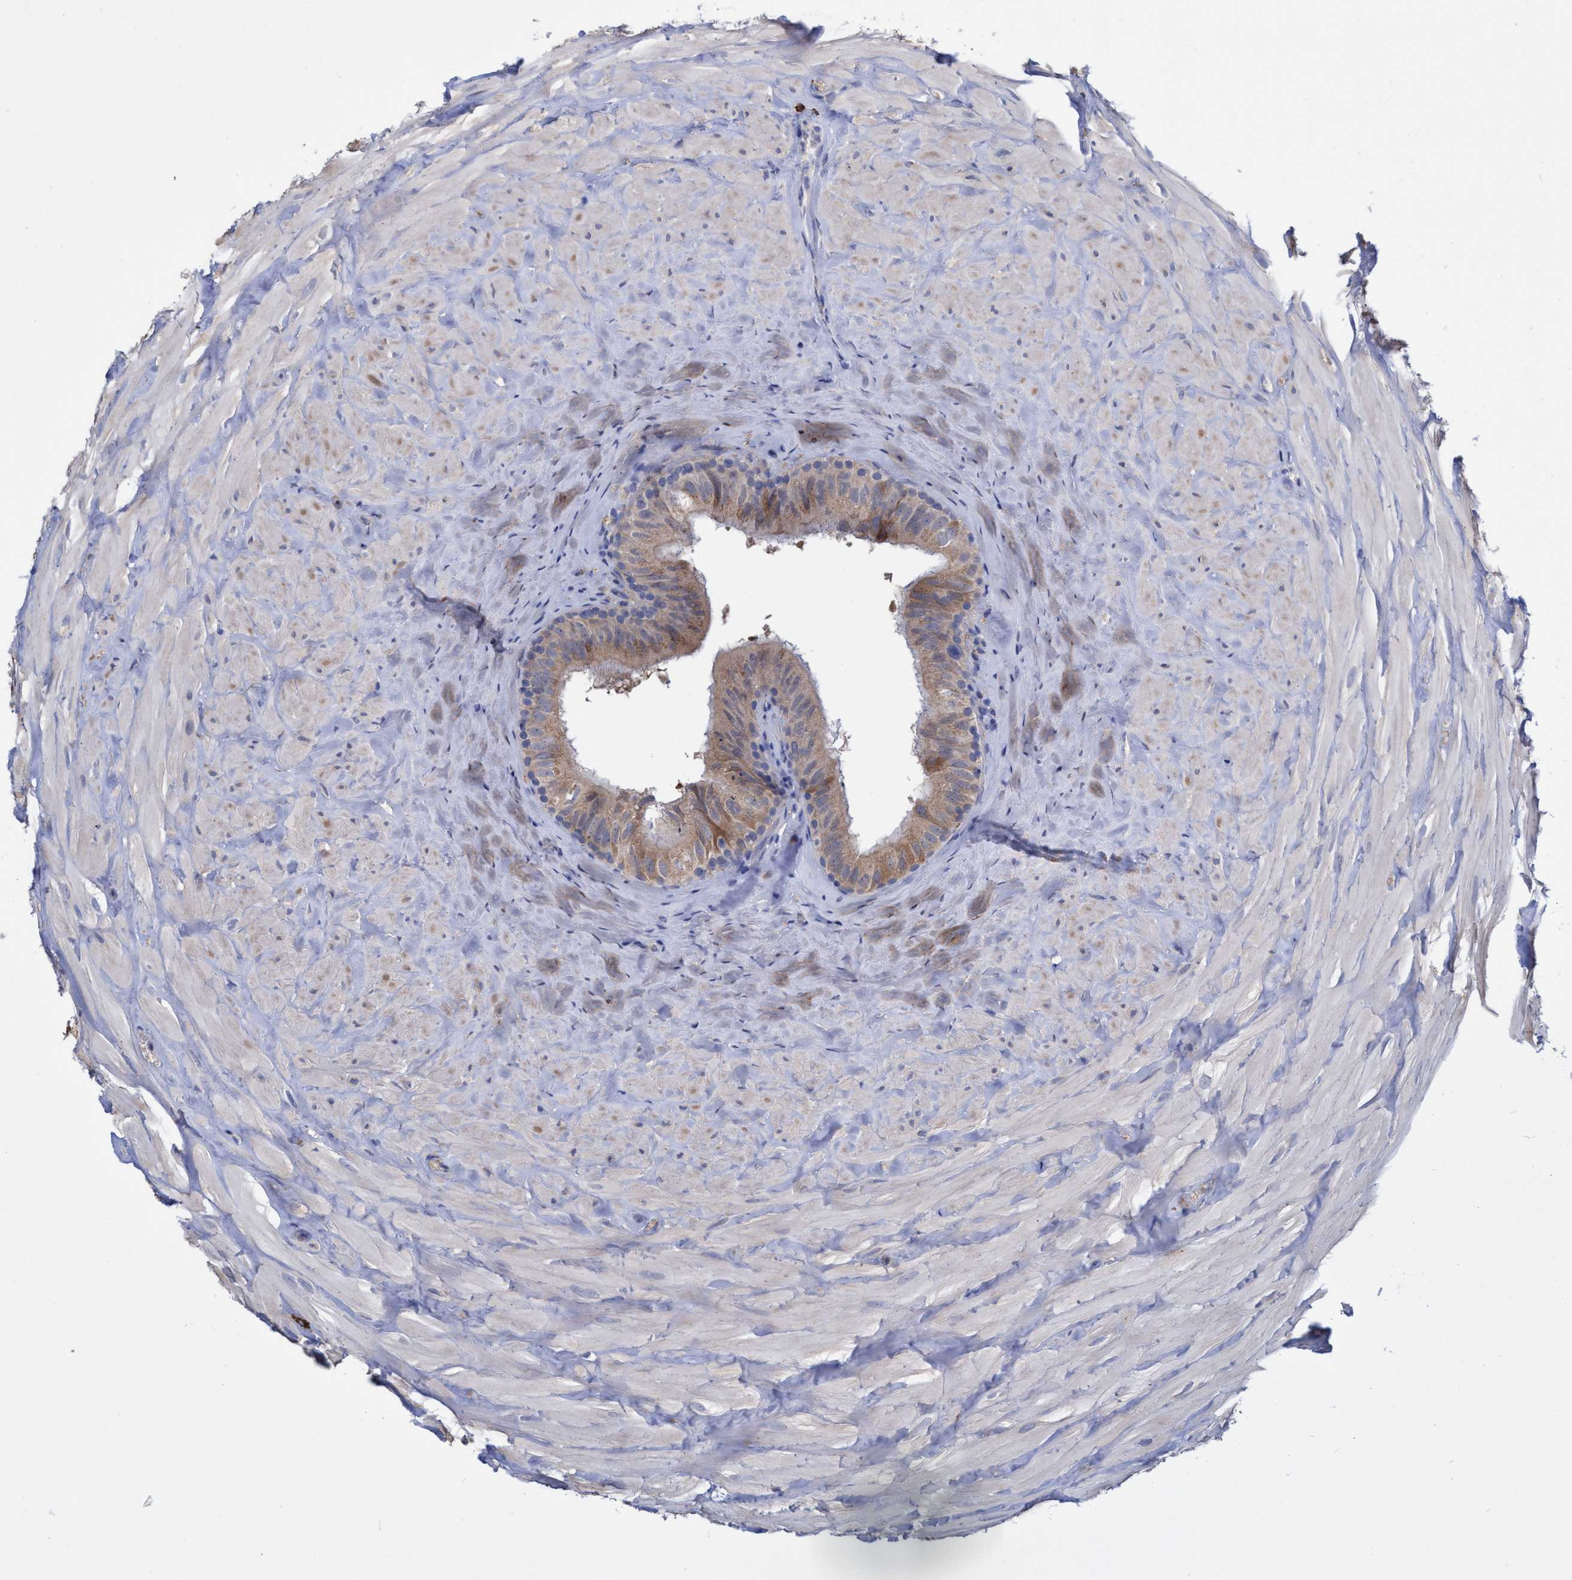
{"staining": {"intensity": "weak", "quantity": ">75%", "location": "cytoplasmic/membranous"}, "tissue": "epididymis", "cell_type": "Glandular cells", "image_type": "normal", "snomed": [{"axis": "morphology", "description": "Normal tissue, NOS"}, {"axis": "topography", "description": "Ureter, NOS"}], "caption": "Immunohistochemical staining of normal epididymis reveals low levels of weak cytoplasmic/membranous staining in about >75% of glandular cells.", "gene": "SVEP1", "patient": {"sex": "male", "age": 61}}